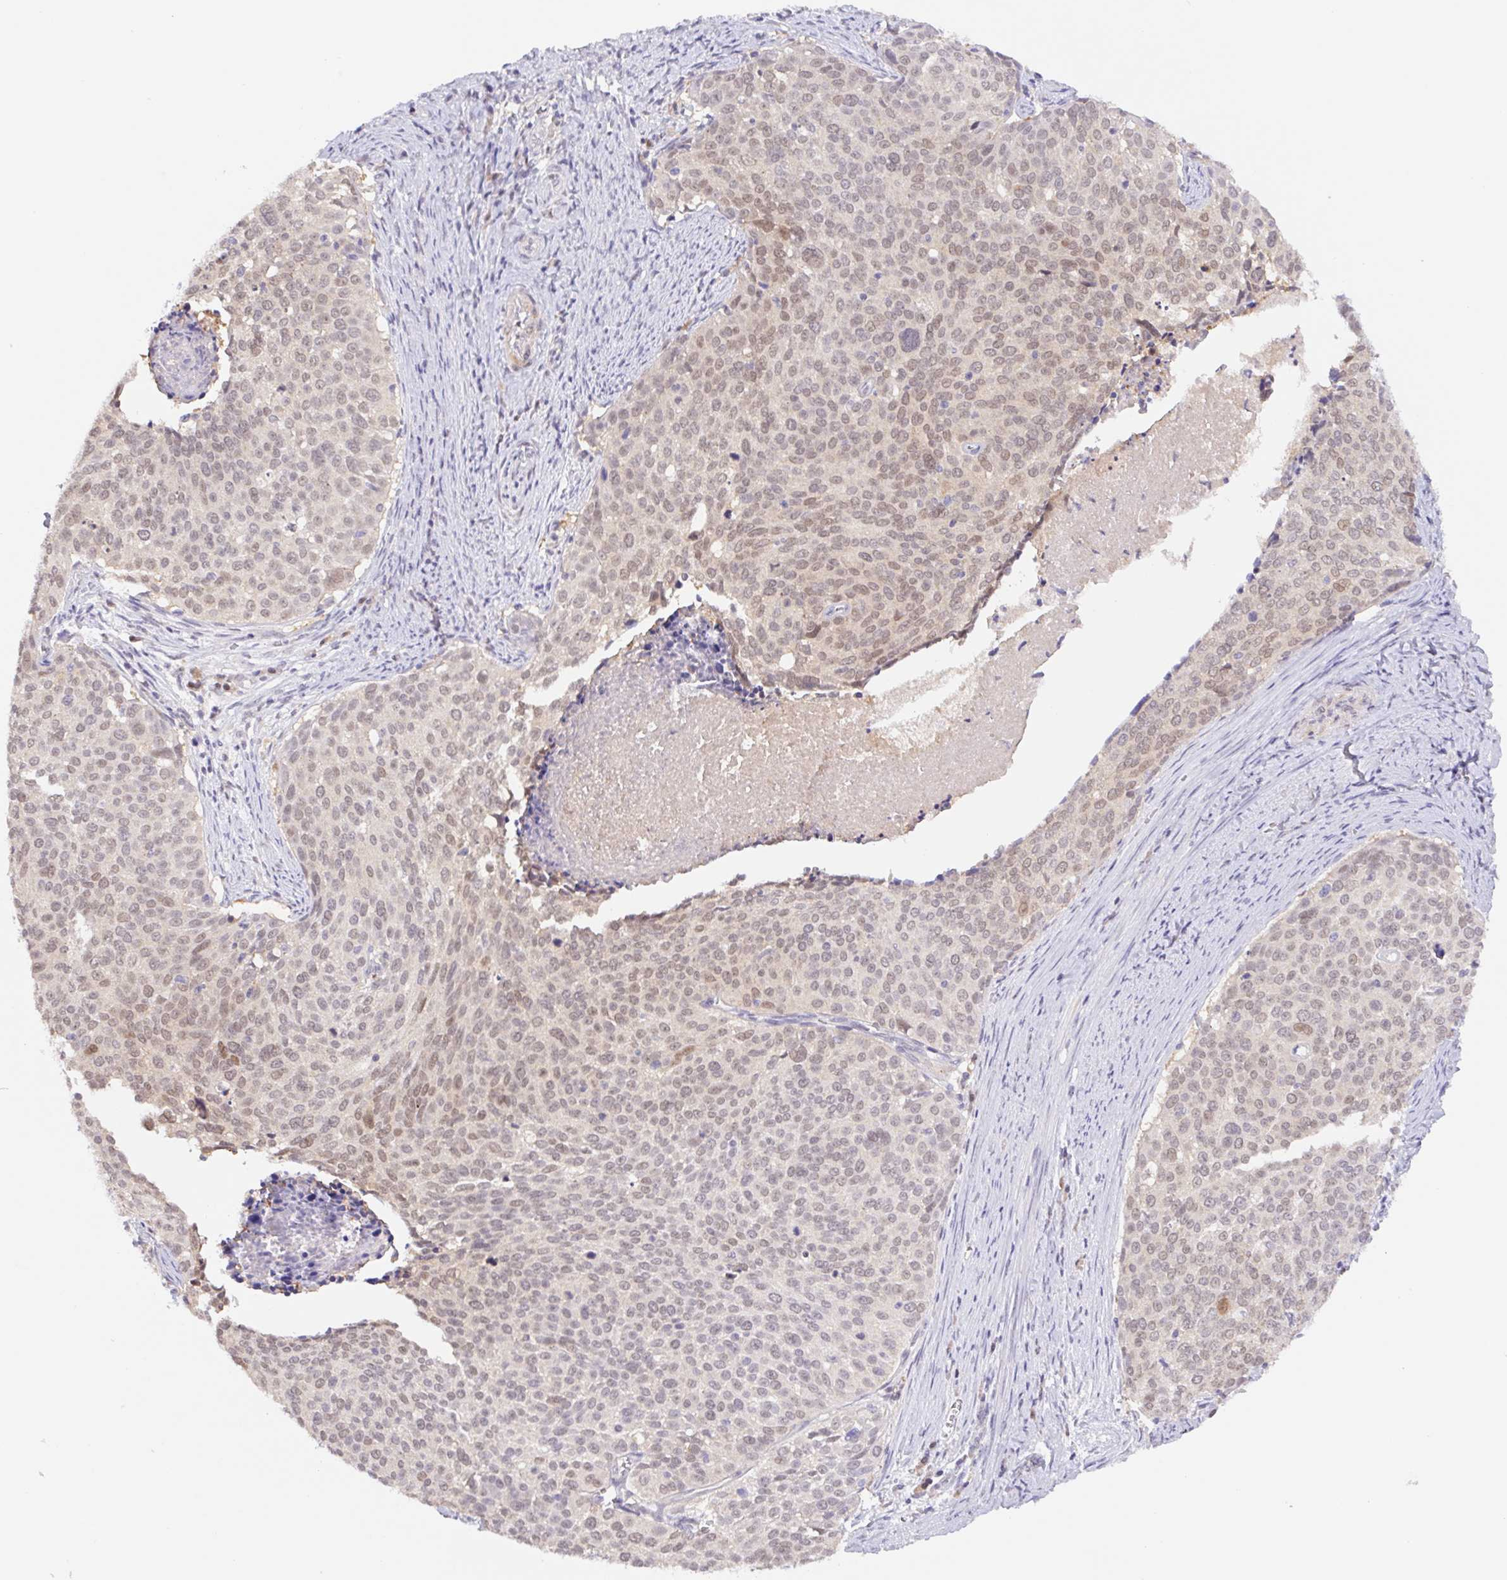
{"staining": {"intensity": "weak", "quantity": "25%-75%", "location": "nuclear"}, "tissue": "cervical cancer", "cell_type": "Tumor cells", "image_type": "cancer", "snomed": [{"axis": "morphology", "description": "Squamous cell carcinoma, NOS"}, {"axis": "topography", "description": "Cervix"}], "caption": "Weak nuclear protein staining is seen in about 25%-75% of tumor cells in cervical squamous cell carcinoma.", "gene": "L3MBTL4", "patient": {"sex": "female", "age": 39}}